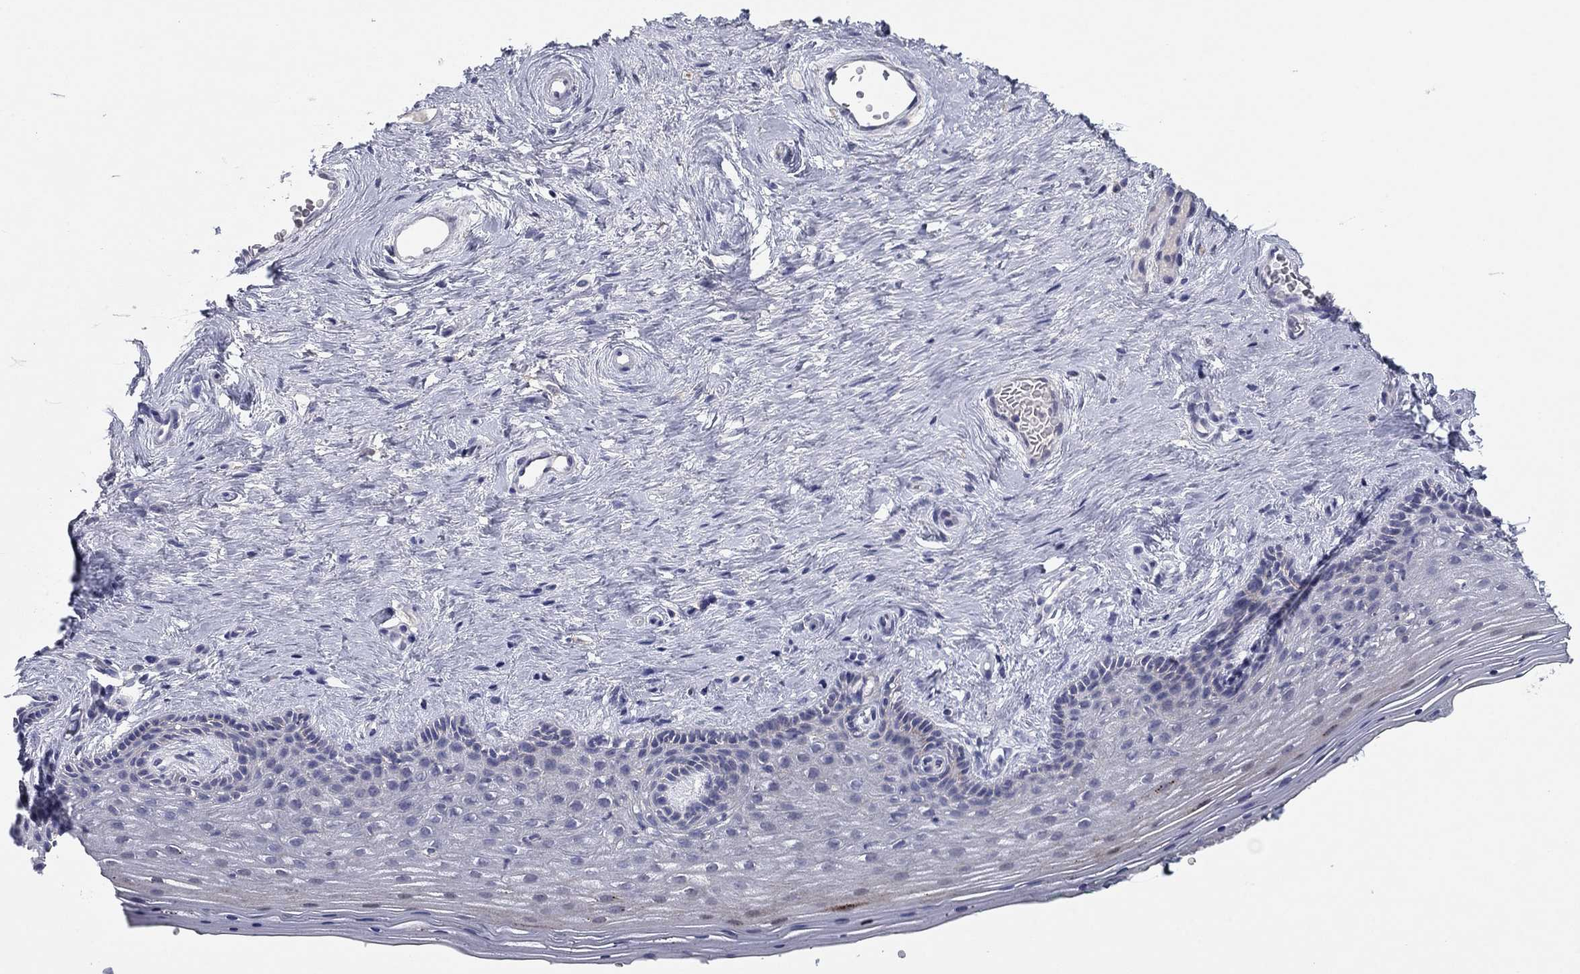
{"staining": {"intensity": "negative", "quantity": "none", "location": "none"}, "tissue": "vagina", "cell_type": "Squamous epithelial cells", "image_type": "normal", "snomed": [{"axis": "morphology", "description": "Normal tissue, NOS"}, {"axis": "topography", "description": "Vagina"}], "caption": "Image shows no significant protein positivity in squamous epithelial cells of normal vagina.", "gene": "CNTNAP4", "patient": {"sex": "female", "age": 45}}